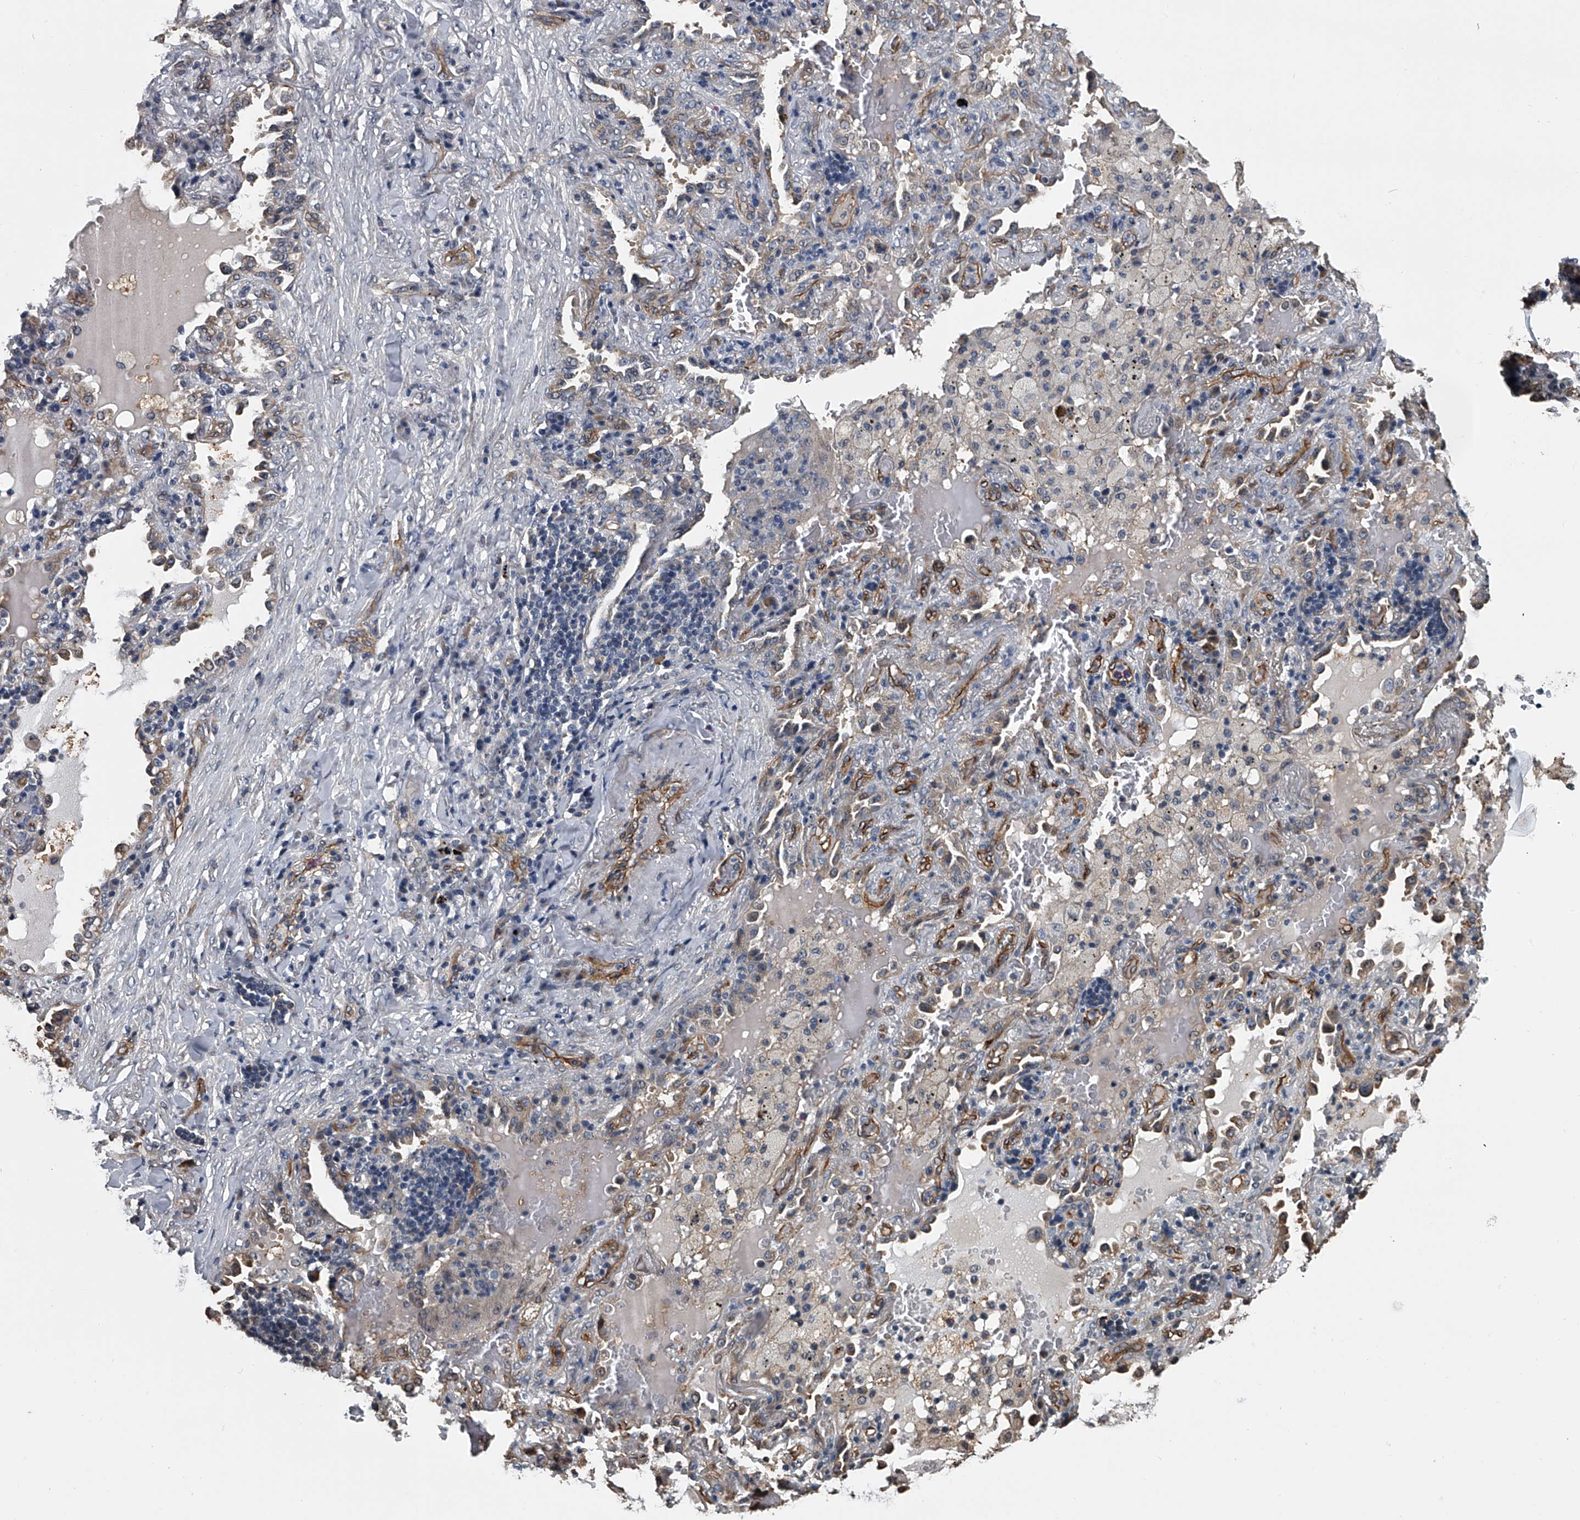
{"staining": {"intensity": "negative", "quantity": "none", "location": "none"}, "tissue": "lung cancer", "cell_type": "Tumor cells", "image_type": "cancer", "snomed": [{"axis": "morphology", "description": "Squamous cell carcinoma, NOS"}, {"axis": "topography", "description": "Lung"}], "caption": "IHC of lung cancer exhibits no staining in tumor cells.", "gene": "LDLRAD2", "patient": {"sex": "female", "age": 63}}